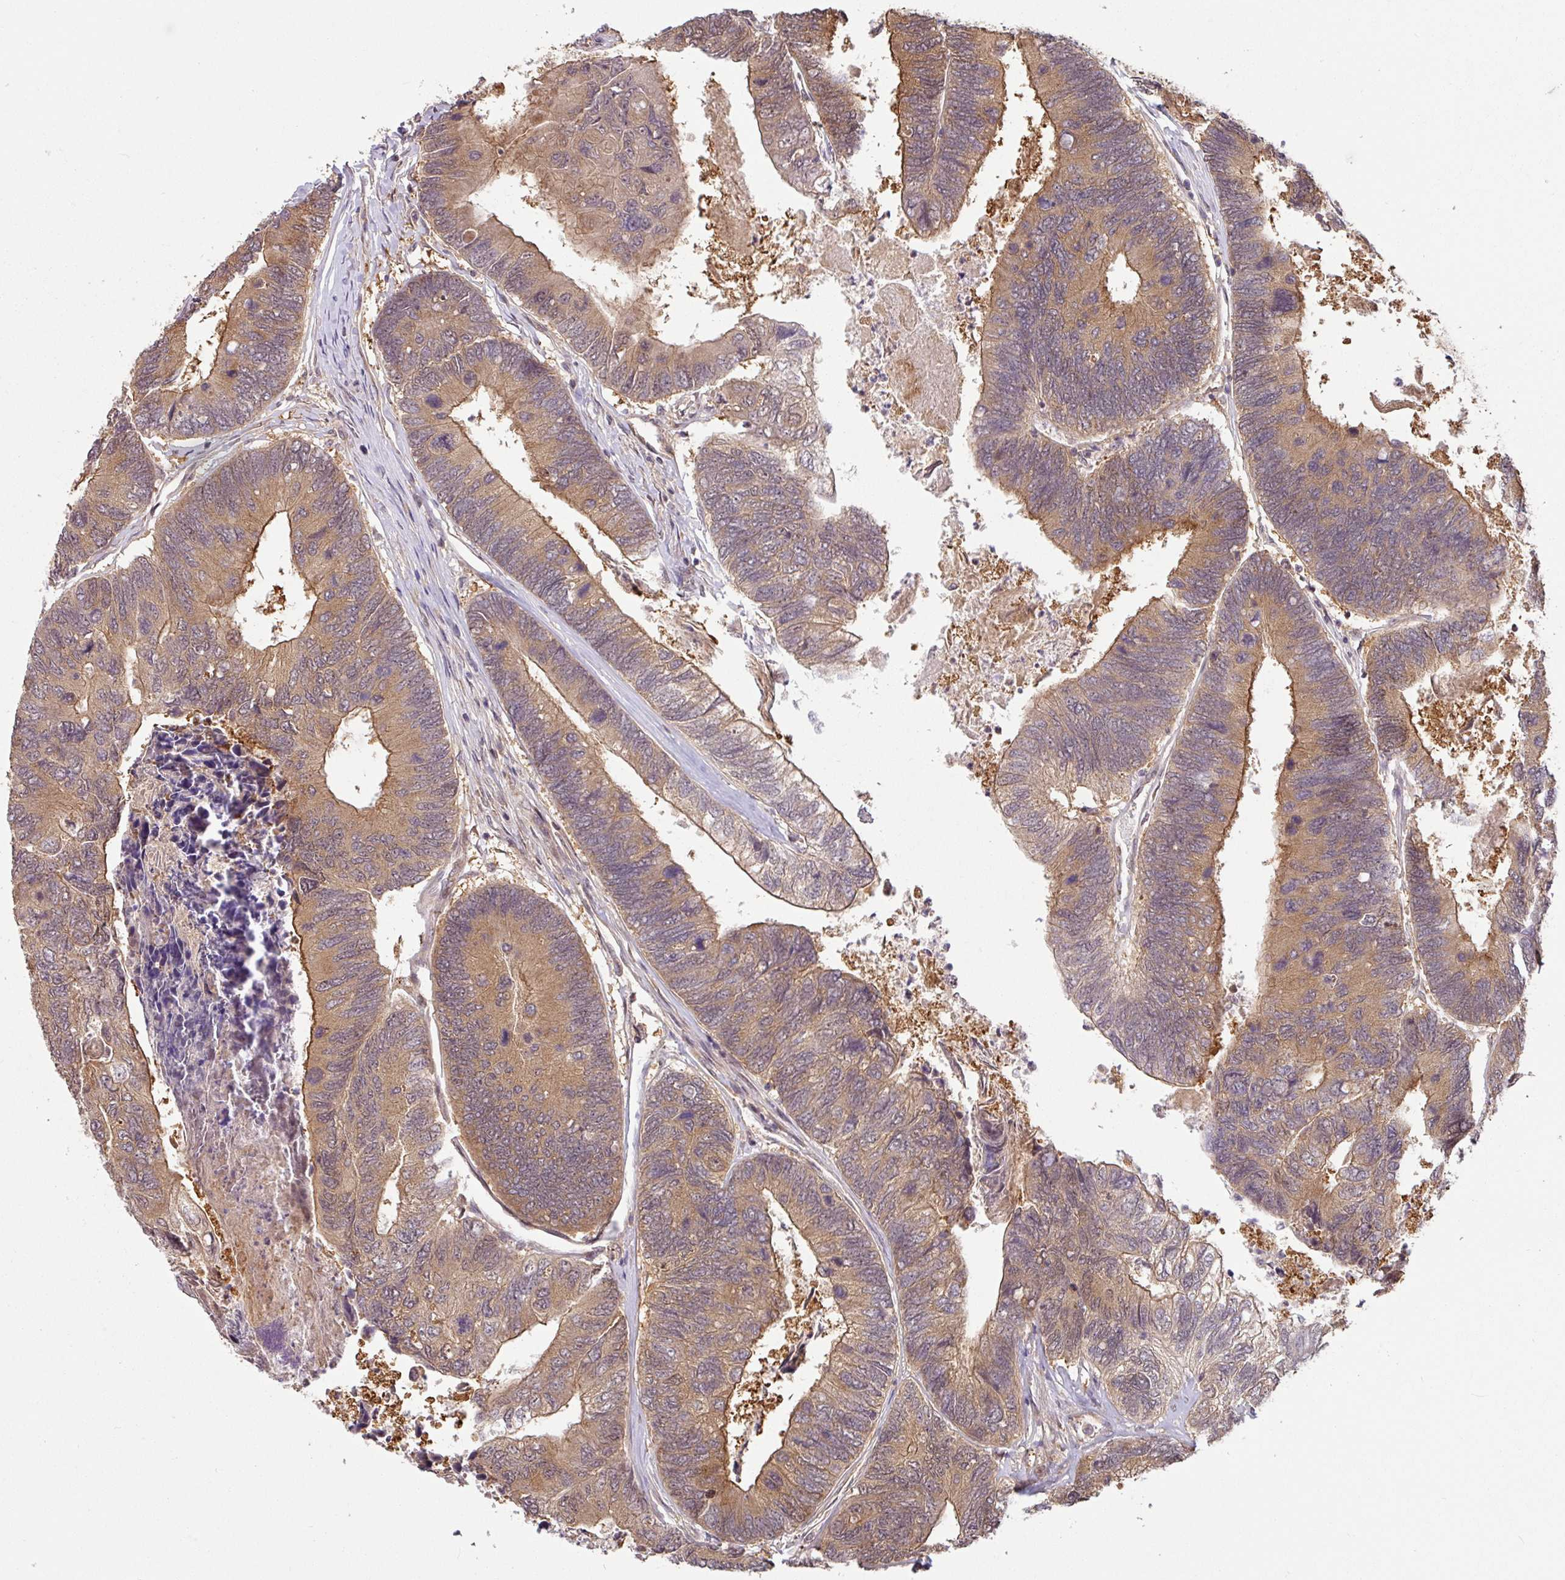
{"staining": {"intensity": "moderate", "quantity": ">75%", "location": "cytoplasmic/membranous"}, "tissue": "colorectal cancer", "cell_type": "Tumor cells", "image_type": "cancer", "snomed": [{"axis": "morphology", "description": "Adenocarcinoma, NOS"}, {"axis": "topography", "description": "Colon"}], "caption": "Brown immunohistochemical staining in human colorectal adenocarcinoma shows moderate cytoplasmic/membranous positivity in approximately >75% of tumor cells.", "gene": "SHB", "patient": {"sex": "female", "age": 67}}